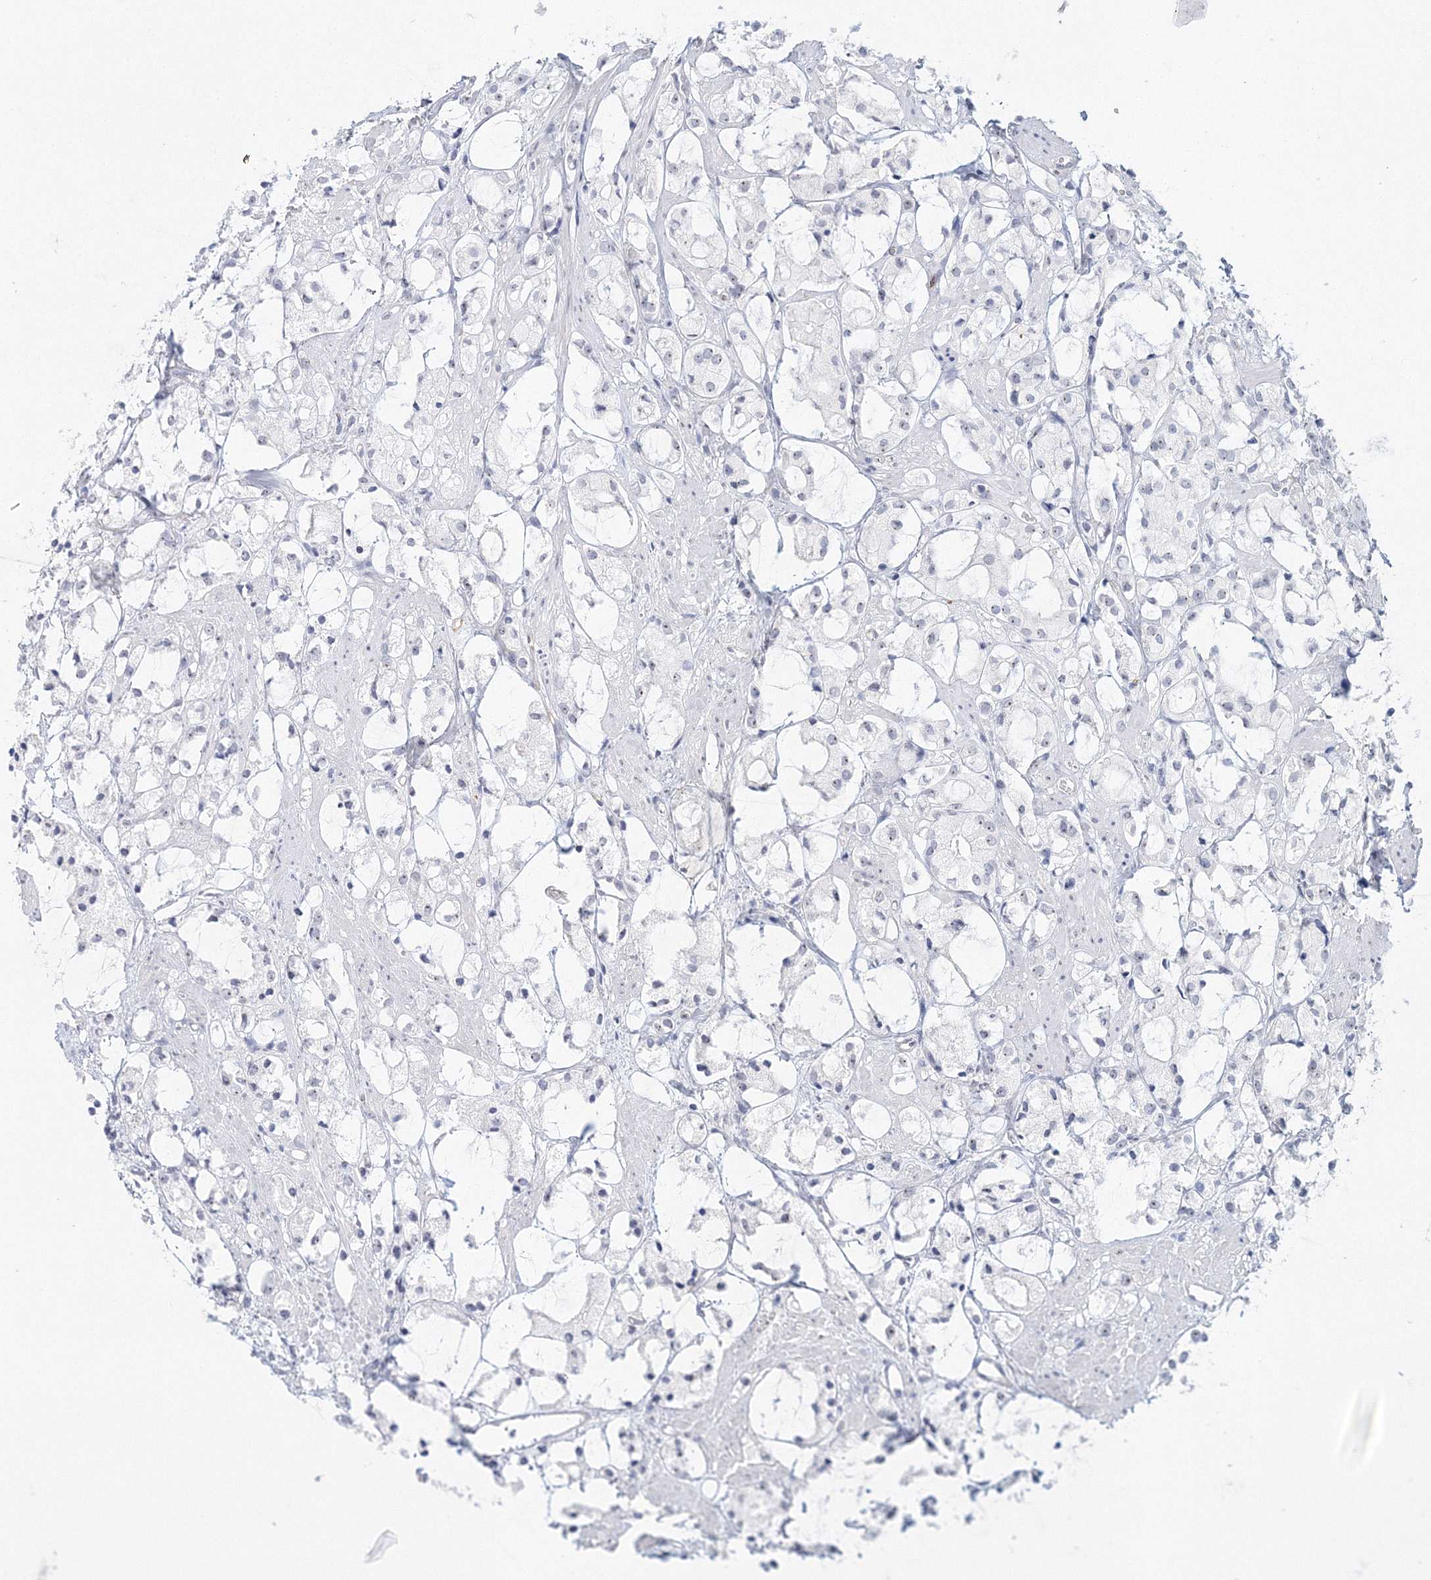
{"staining": {"intensity": "negative", "quantity": "none", "location": "none"}, "tissue": "prostate cancer", "cell_type": "Tumor cells", "image_type": "cancer", "snomed": [{"axis": "morphology", "description": "Adenocarcinoma, High grade"}, {"axis": "topography", "description": "Prostate"}], "caption": "A micrograph of human prostate cancer is negative for staining in tumor cells. (DAB immunohistochemistry with hematoxylin counter stain).", "gene": "SIRT7", "patient": {"sex": "male", "age": 85}}